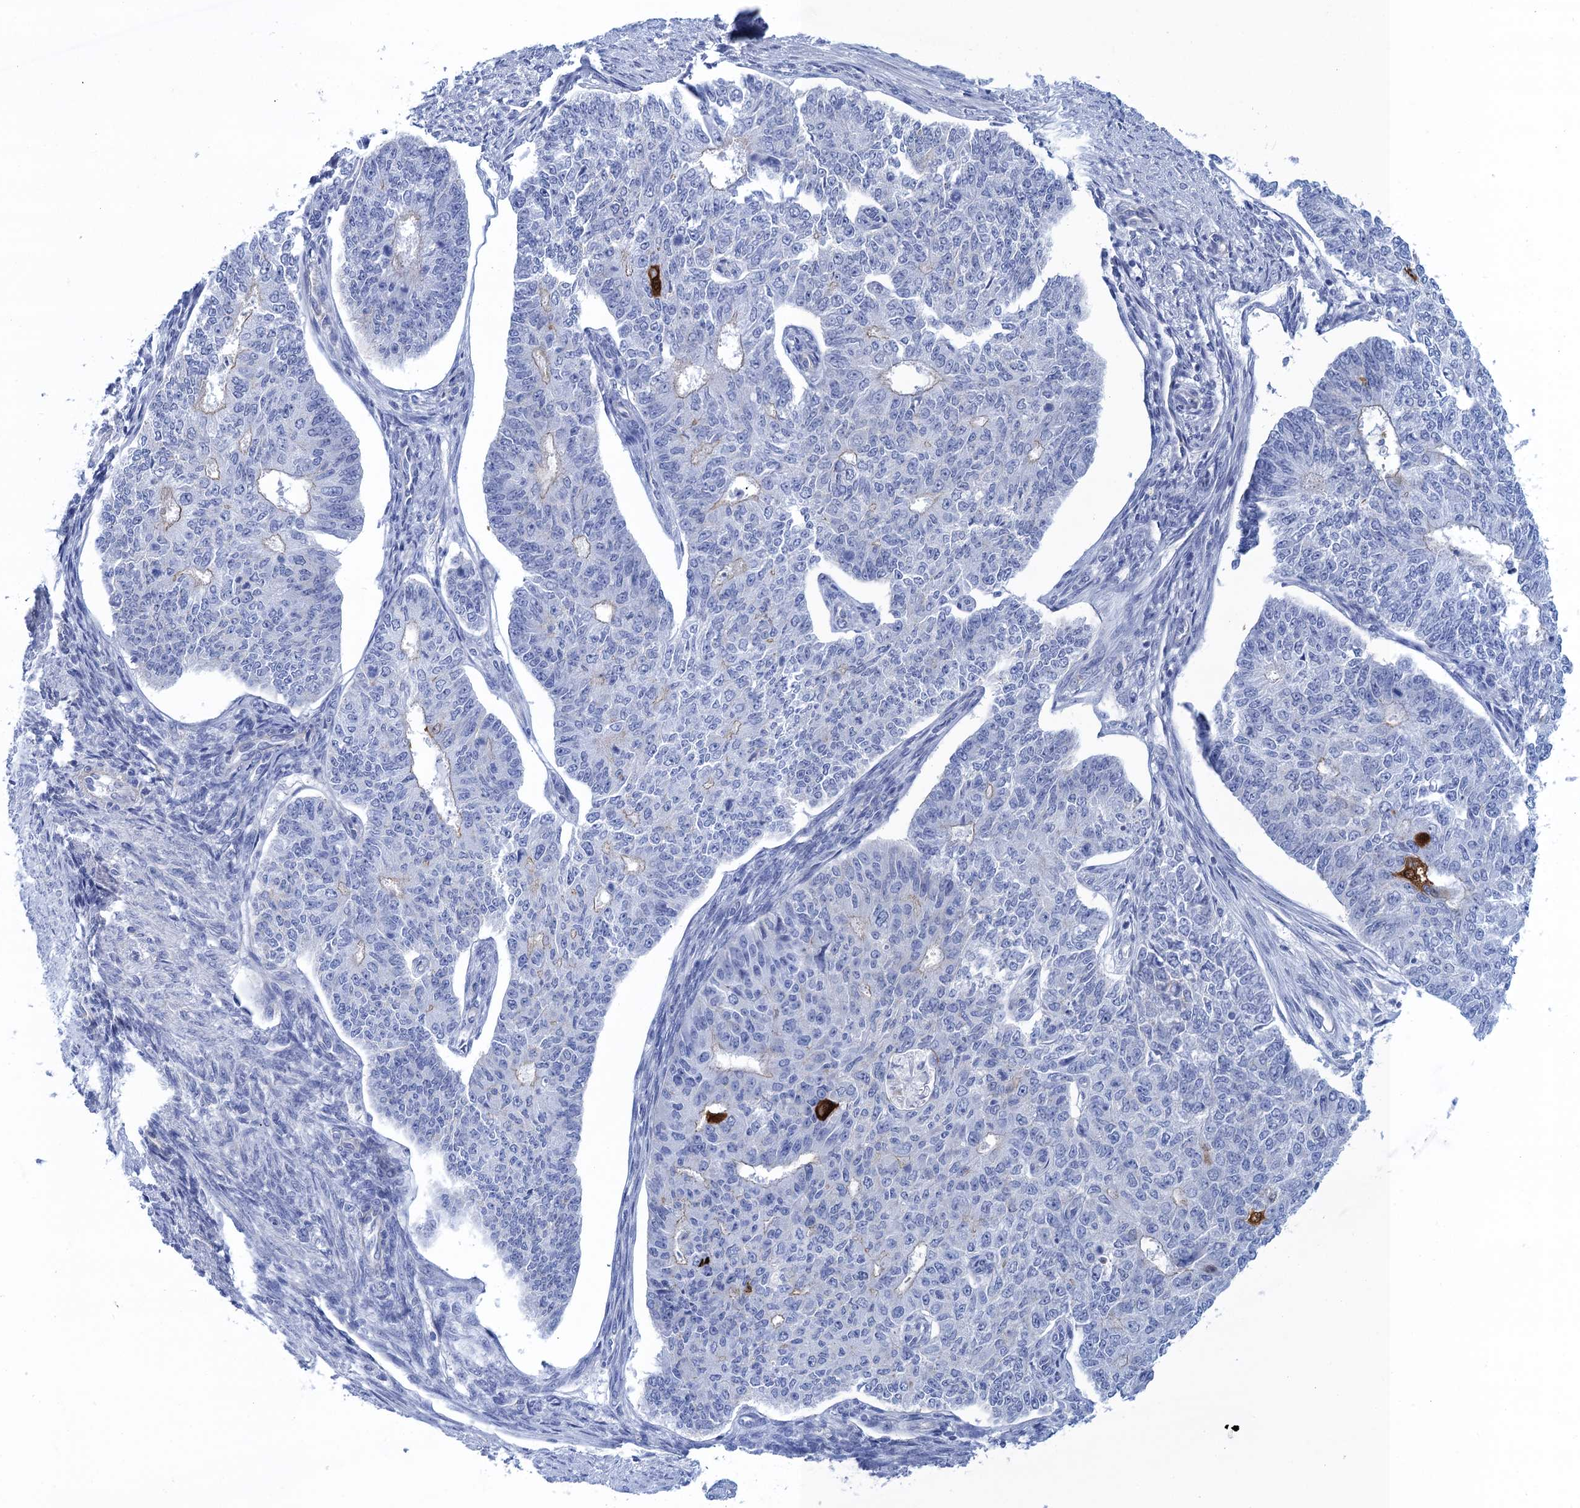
{"staining": {"intensity": "negative", "quantity": "none", "location": "none"}, "tissue": "endometrial cancer", "cell_type": "Tumor cells", "image_type": "cancer", "snomed": [{"axis": "morphology", "description": "Adenocarcinoma, NOS"}, {"axis": "topography", "description": "Endometrium"}], "caption": "Immunohistochemistry (IHC) micrograph of neoplastic tissue: adenocarcinoma (endometrial) stained with DAB demonstrates no significant protein expression in tumor cells.", "gene": "CALML5", "patient": {"sex": "female", "age": 32}}